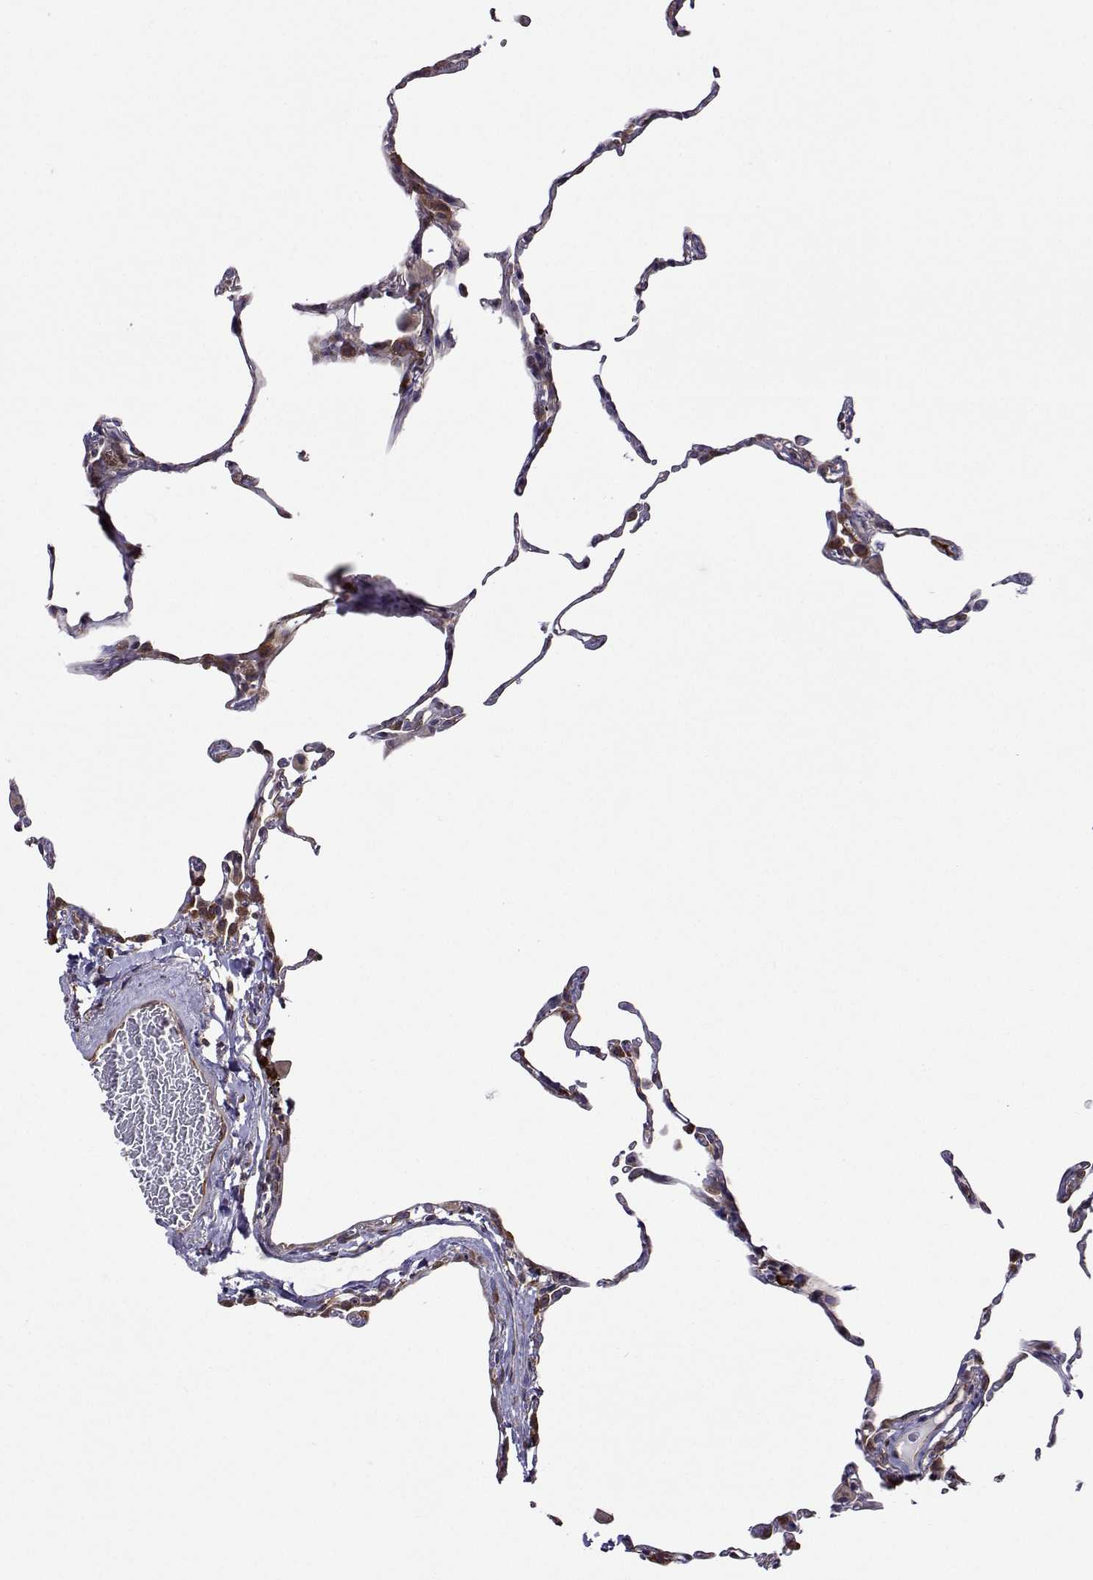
{"staining": {"intensity": "negative", "quantity": "none", "location": "none"}, "tissue": "lung", "cell_type": "Alveolar cells", "image_type": "normal", "snomed": [{"axis": "morphology", "description": "Normal tissue, NOS"}, {"axis": "topography", "description": "Lung"}], "caption": "IHC of unremarkable human lung demonstrates no positivity in alveolar cells.", "gene": "PGRMC2", "patient": {"sex": "female", "age": 57}}